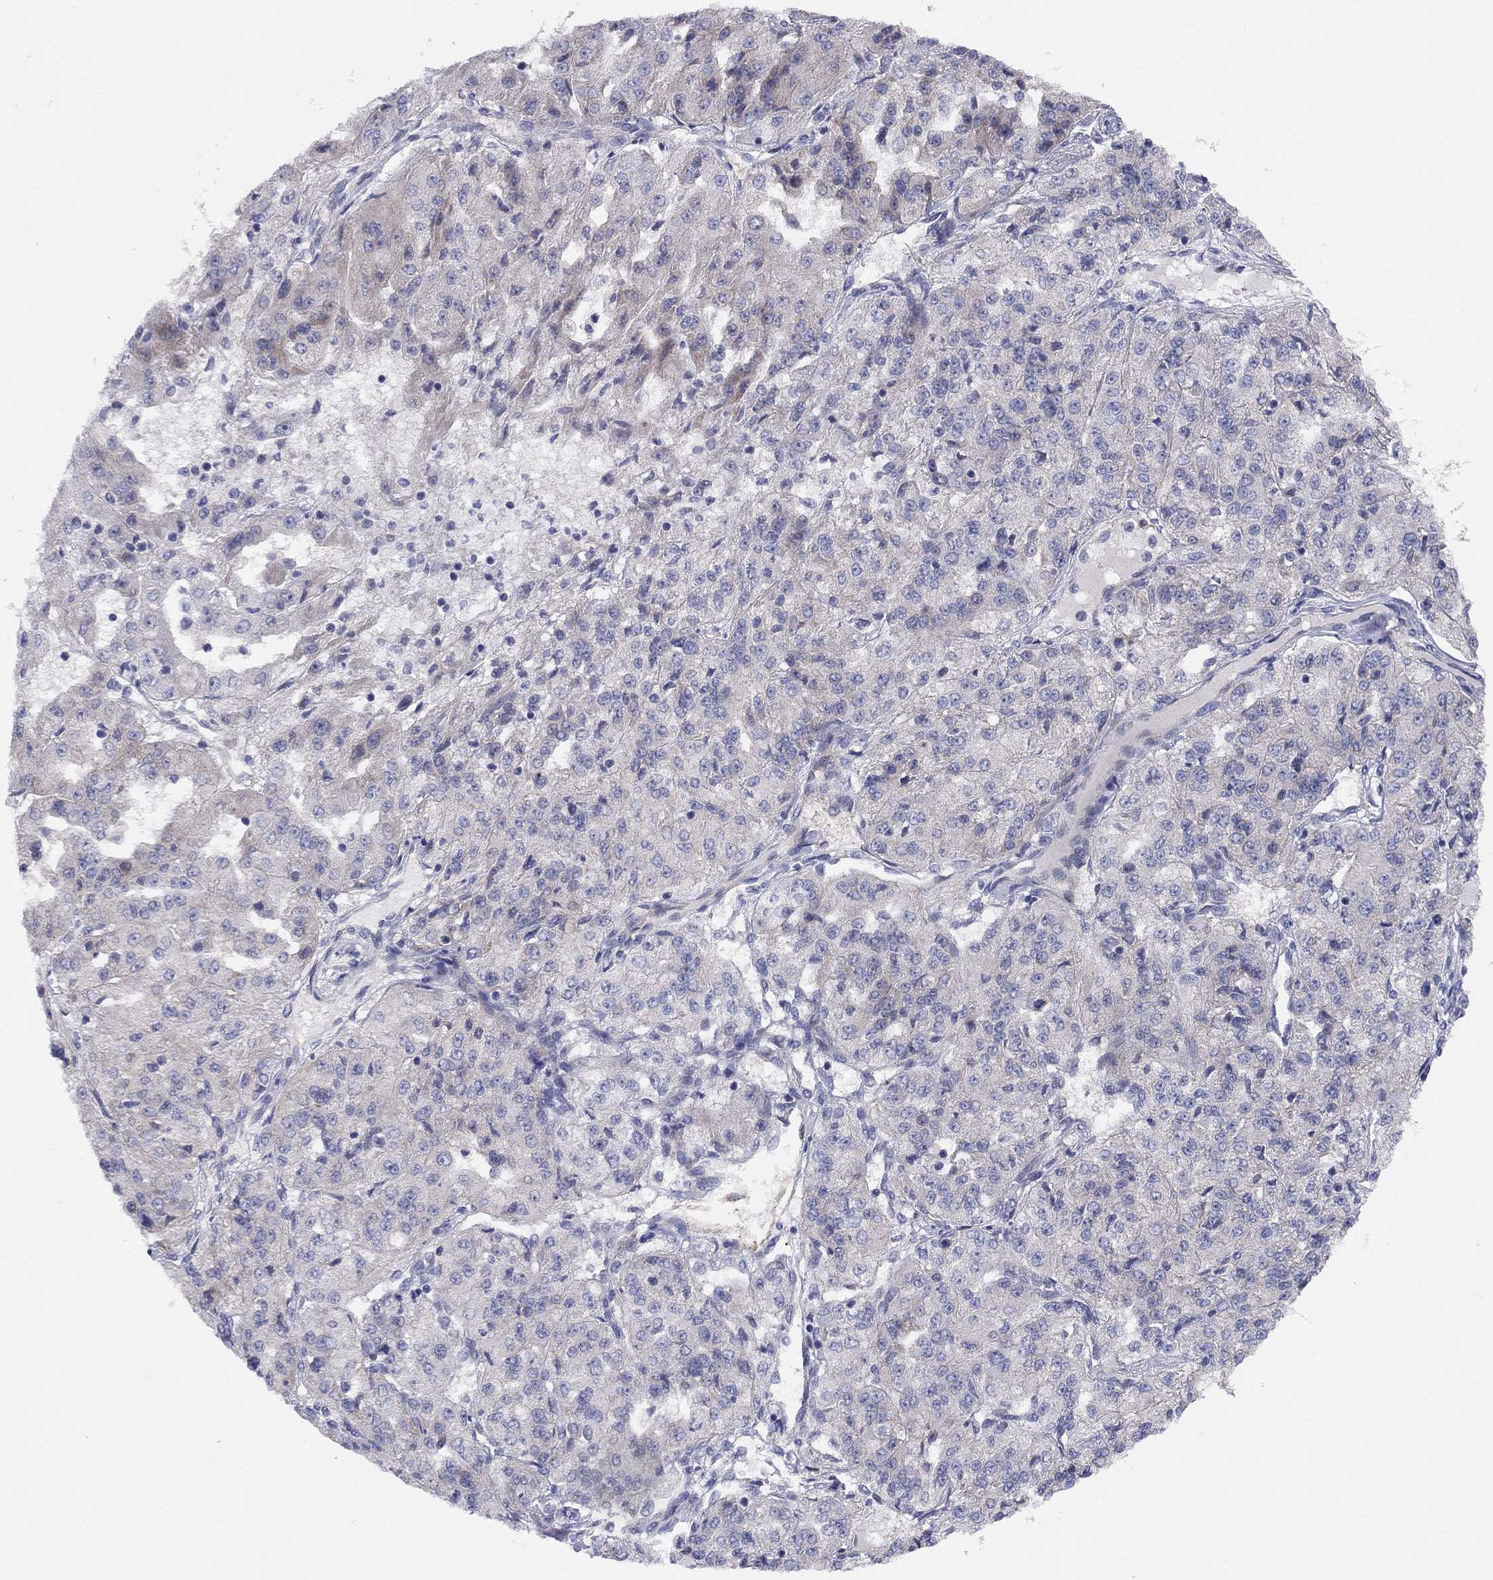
{"staining": {"intensity": "negative", "quantity": "none", "location": "none"}, "tissue": "renal cancer", "cell_type": "Tumor cells", "image_type": "cancer", "snomed": [{"axis": "morphology", "description": "Adenocarcinoma, NOS"}, {"axis": "topography", "description": "Kidney"}], "caption": "Immunohistochemistry (IHC) of human adenocarcinoma (renal) exhibits no expression in tumor cells.", "gene": "EMP2", "patient": {"sex": "female", "age": 63}}